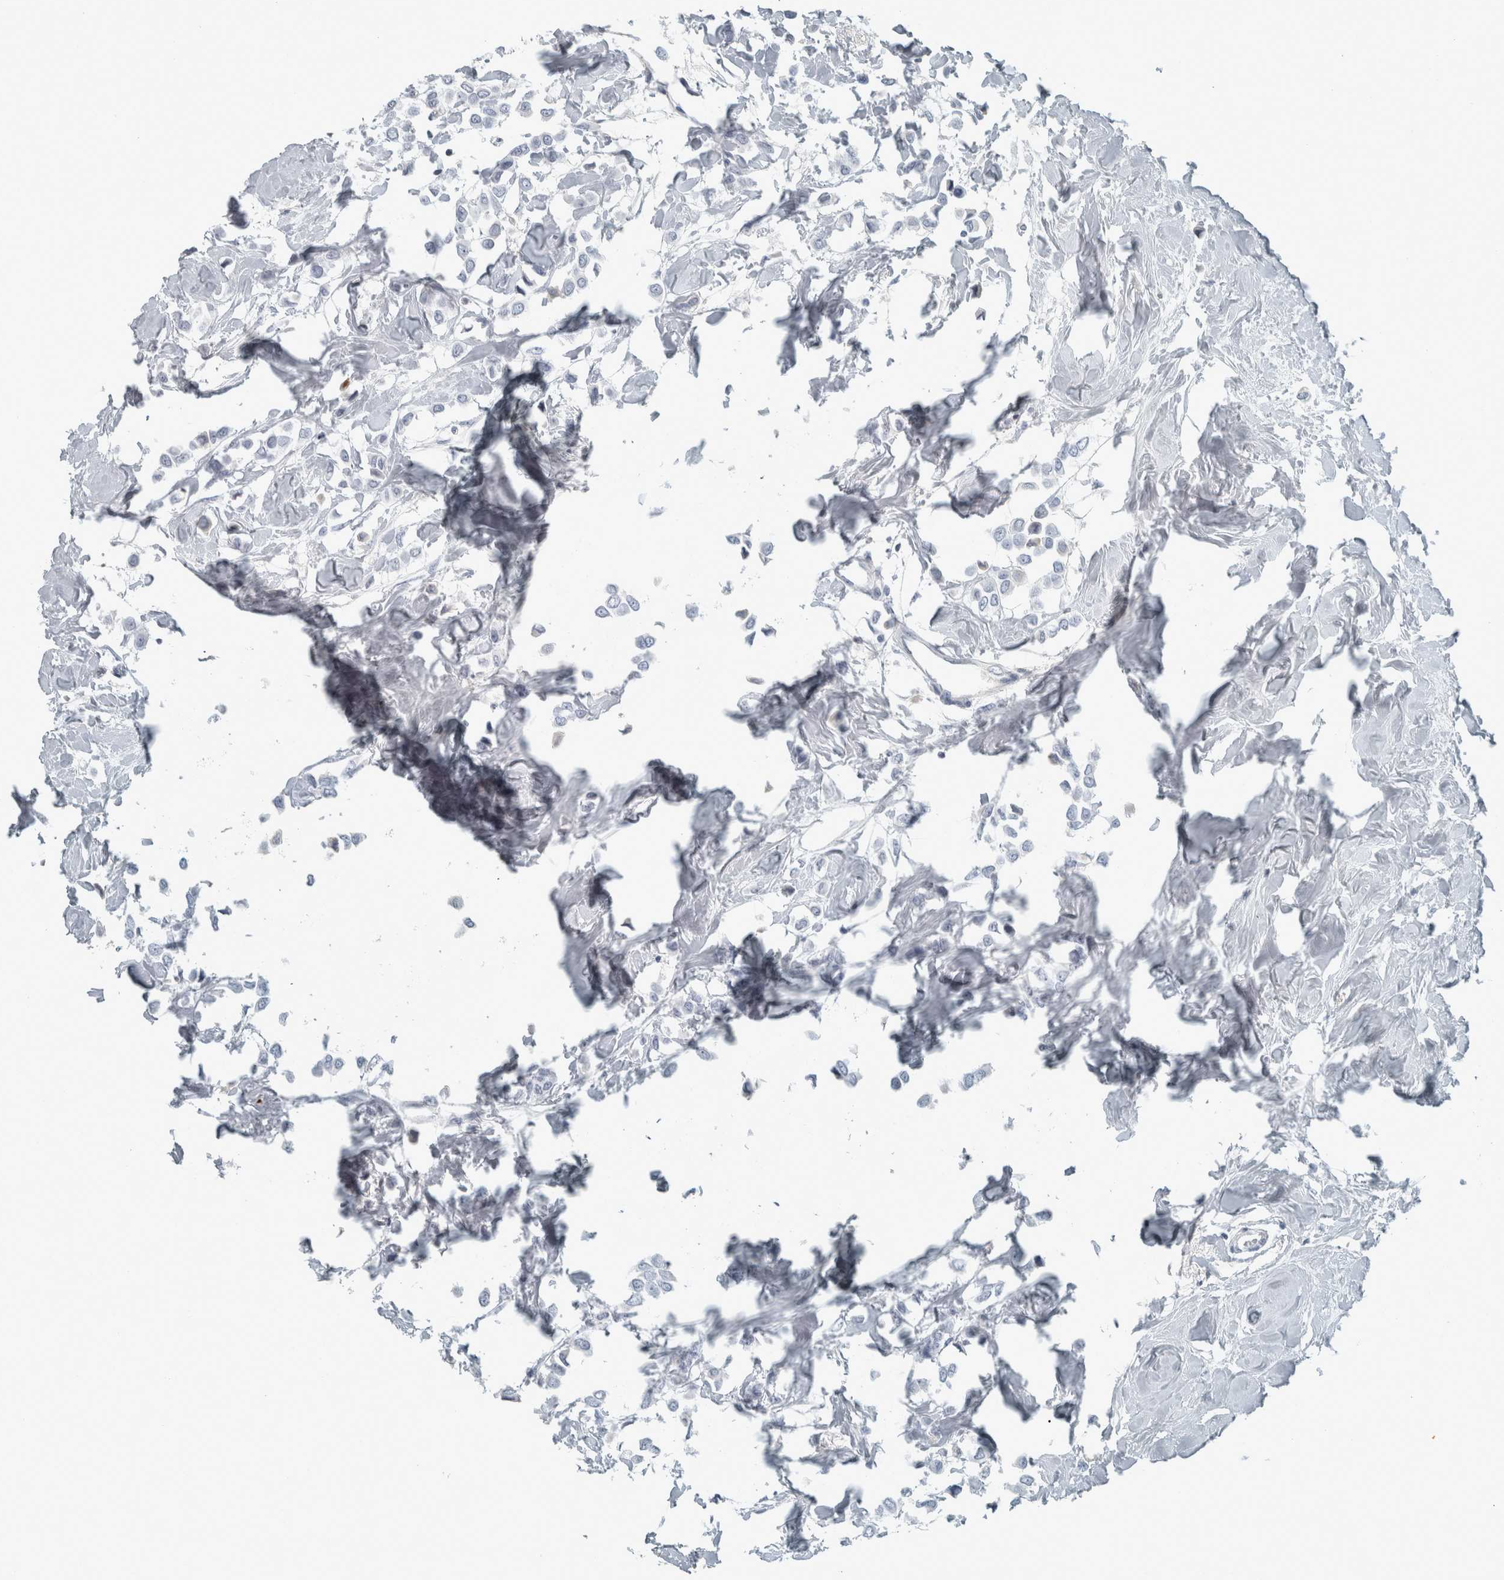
{"staining": {"intensity": "negative", "quantity": "none", "location": "none"}, "tissue": "breast cancer", "cell_type": "Tumor cells", "image_type": "cancer", "snomed": [{"axis": "morphology", "description": "Lobular carcinoma"}, {"axis": "topography", "description": "Breast"}], "caption": "Tumor cells are negative for protein expression in human breast cancer (lobular carcinoma).", "gene": "CHL1", "patient": {"sex": "female", "age": 51}}